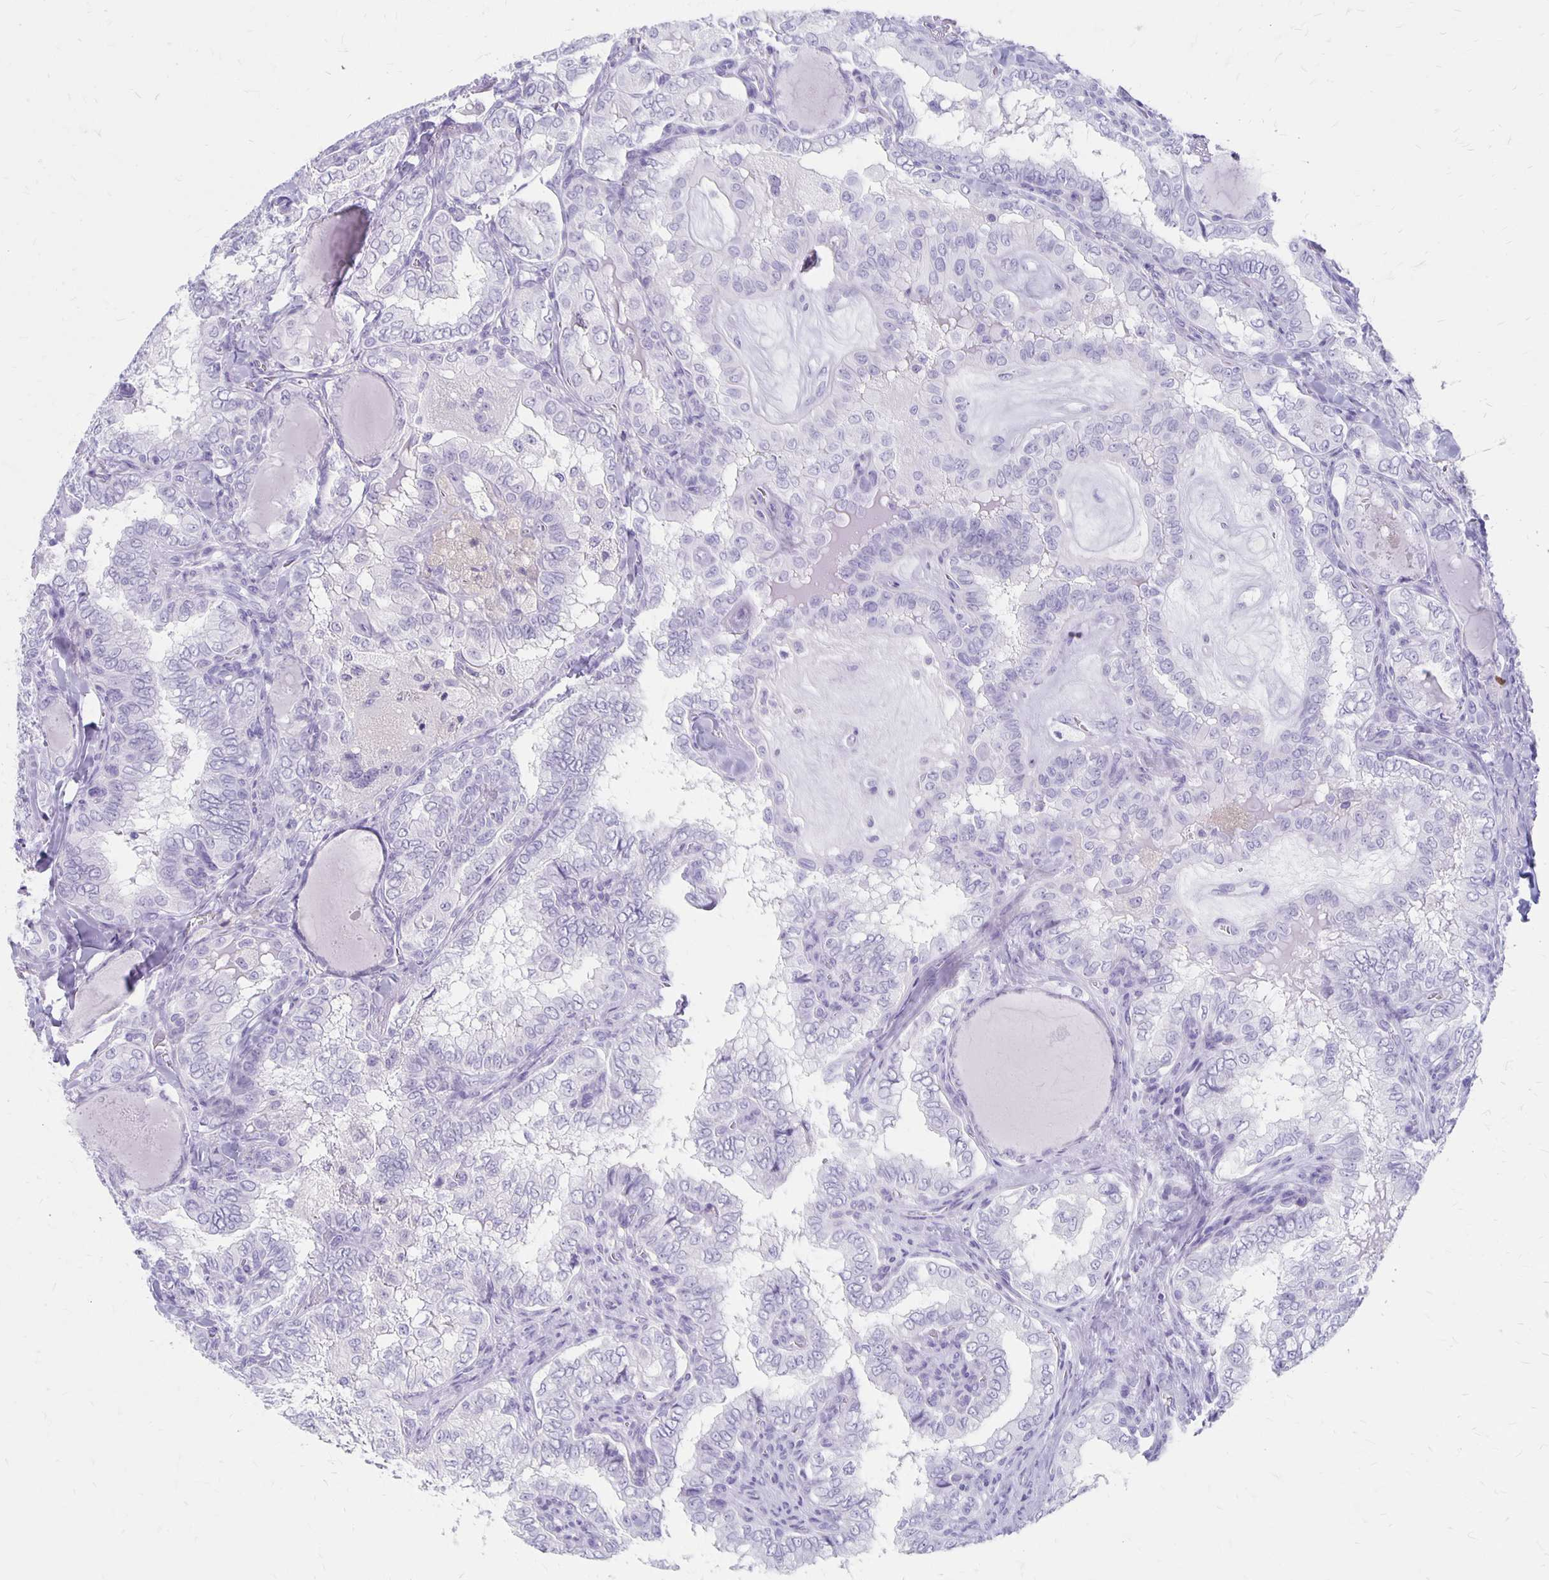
{"staining": {"intensity": "negative", "quantity": "none", "location": "none"}, "tissue": "thyroid cancer", "cell_type": "Tumor cells", "image_type": "cancer", "snomed": [{"axis": "morphology", "description": "Papillary adenocarcinoma, NOS"}, {"axis": "topography", "description": "Thyroid gland"}], "caption": "IHC histopathology image of neoplastic tissue: human thyroid papillary adenocarcinoma stained with DAB (3,3'-diaminobenzidine) shows no significant protein staining in tumor cells. (DAB immunohistochemistry with hematoxylin counter stain).", "gene": "MAGEC2", "patient": {"sex": "female", "age": 75}}